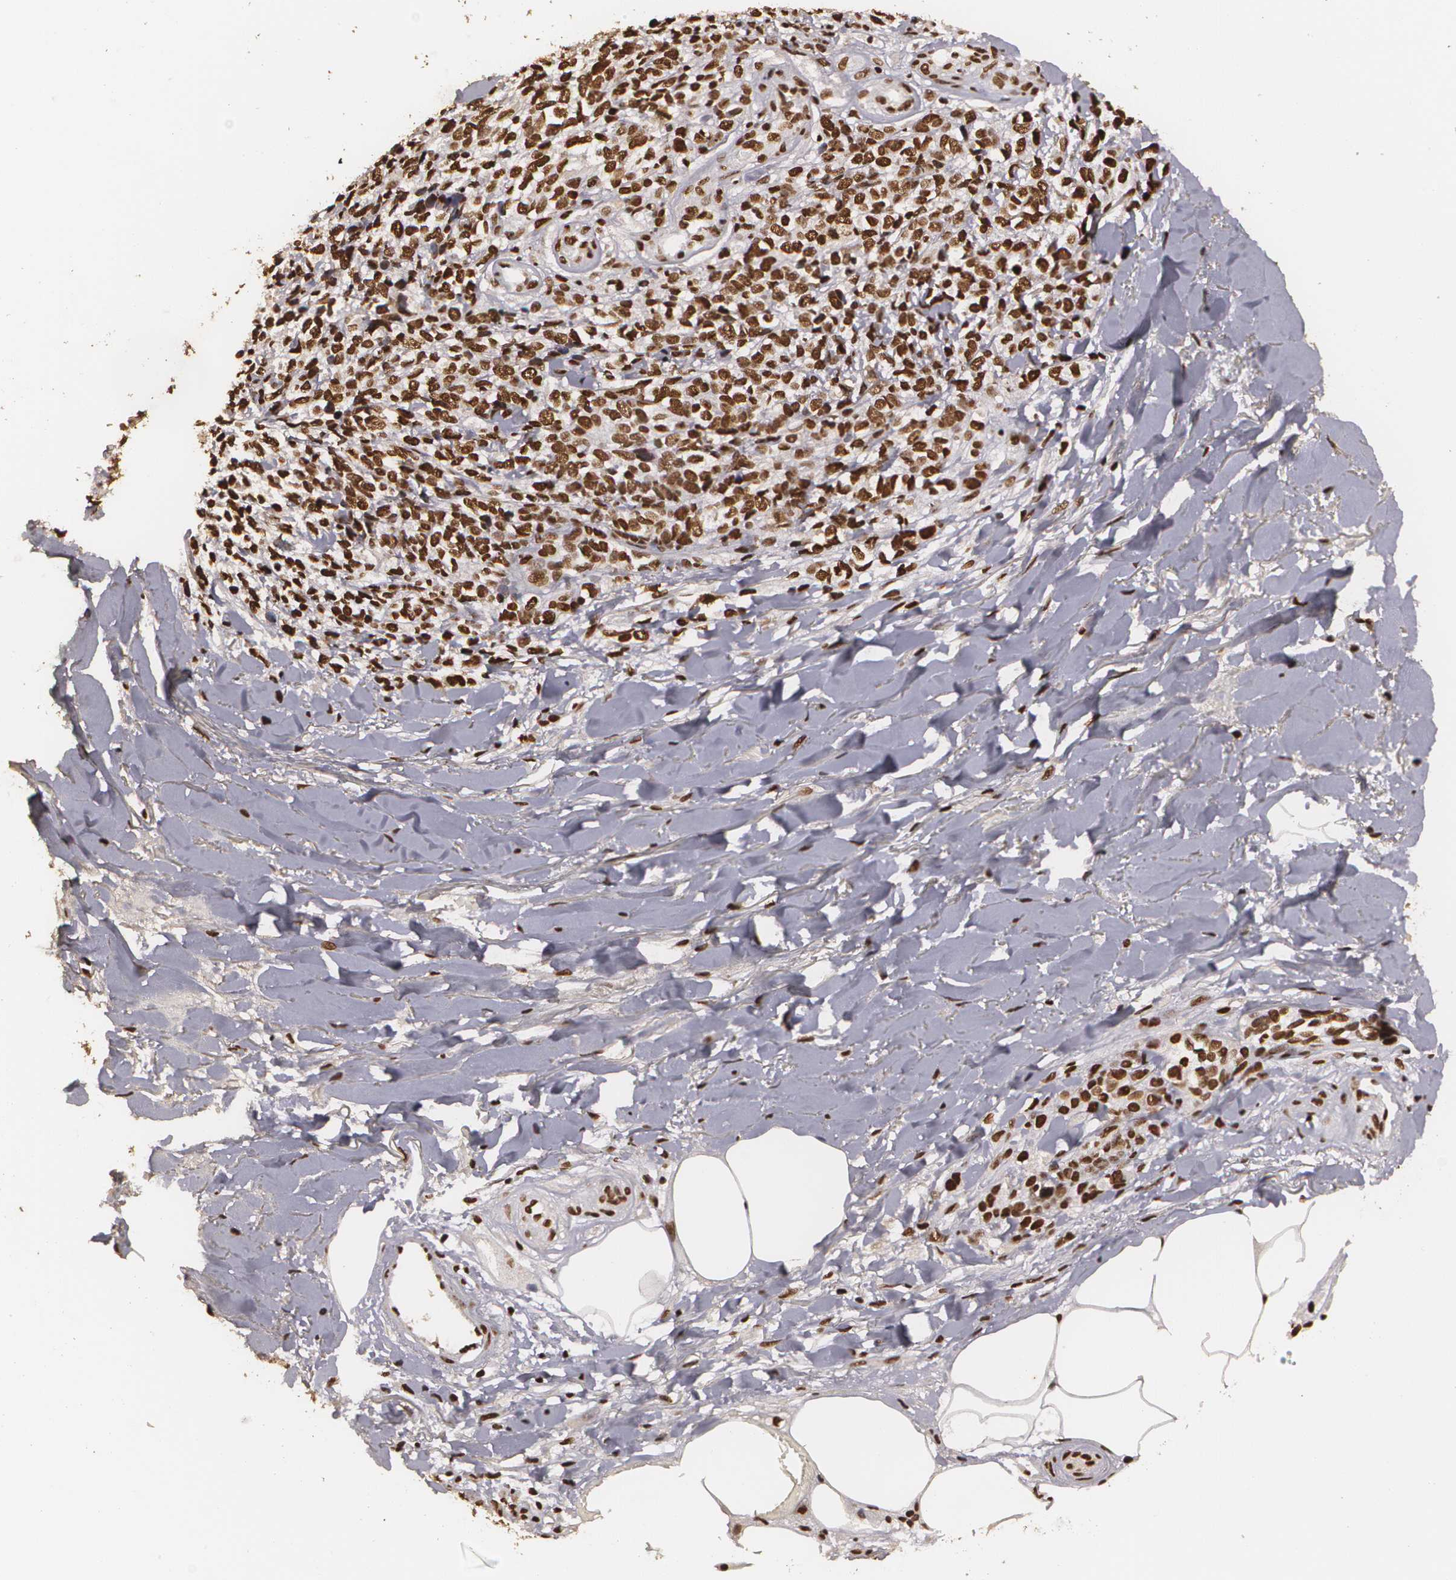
{"staining": {"intensity": "strong", "quantity": ">75%", "location": "nuclear"}, "tissue": "melanoma", "cell_type": "Tumor cells", "image_type": "cancer", "snomed": [{"axis": "morphology", "description": "Malignant melanoma, NOS"}, {"axis": "topography", "description": "Skin"}], "caption": "Tumor cells demonstrate high levels of strong nuclear staining in about >75% of cells in malignant melanoma.", "gene": "RCOR1", "patient": {"sex": "female", "age": 85}}